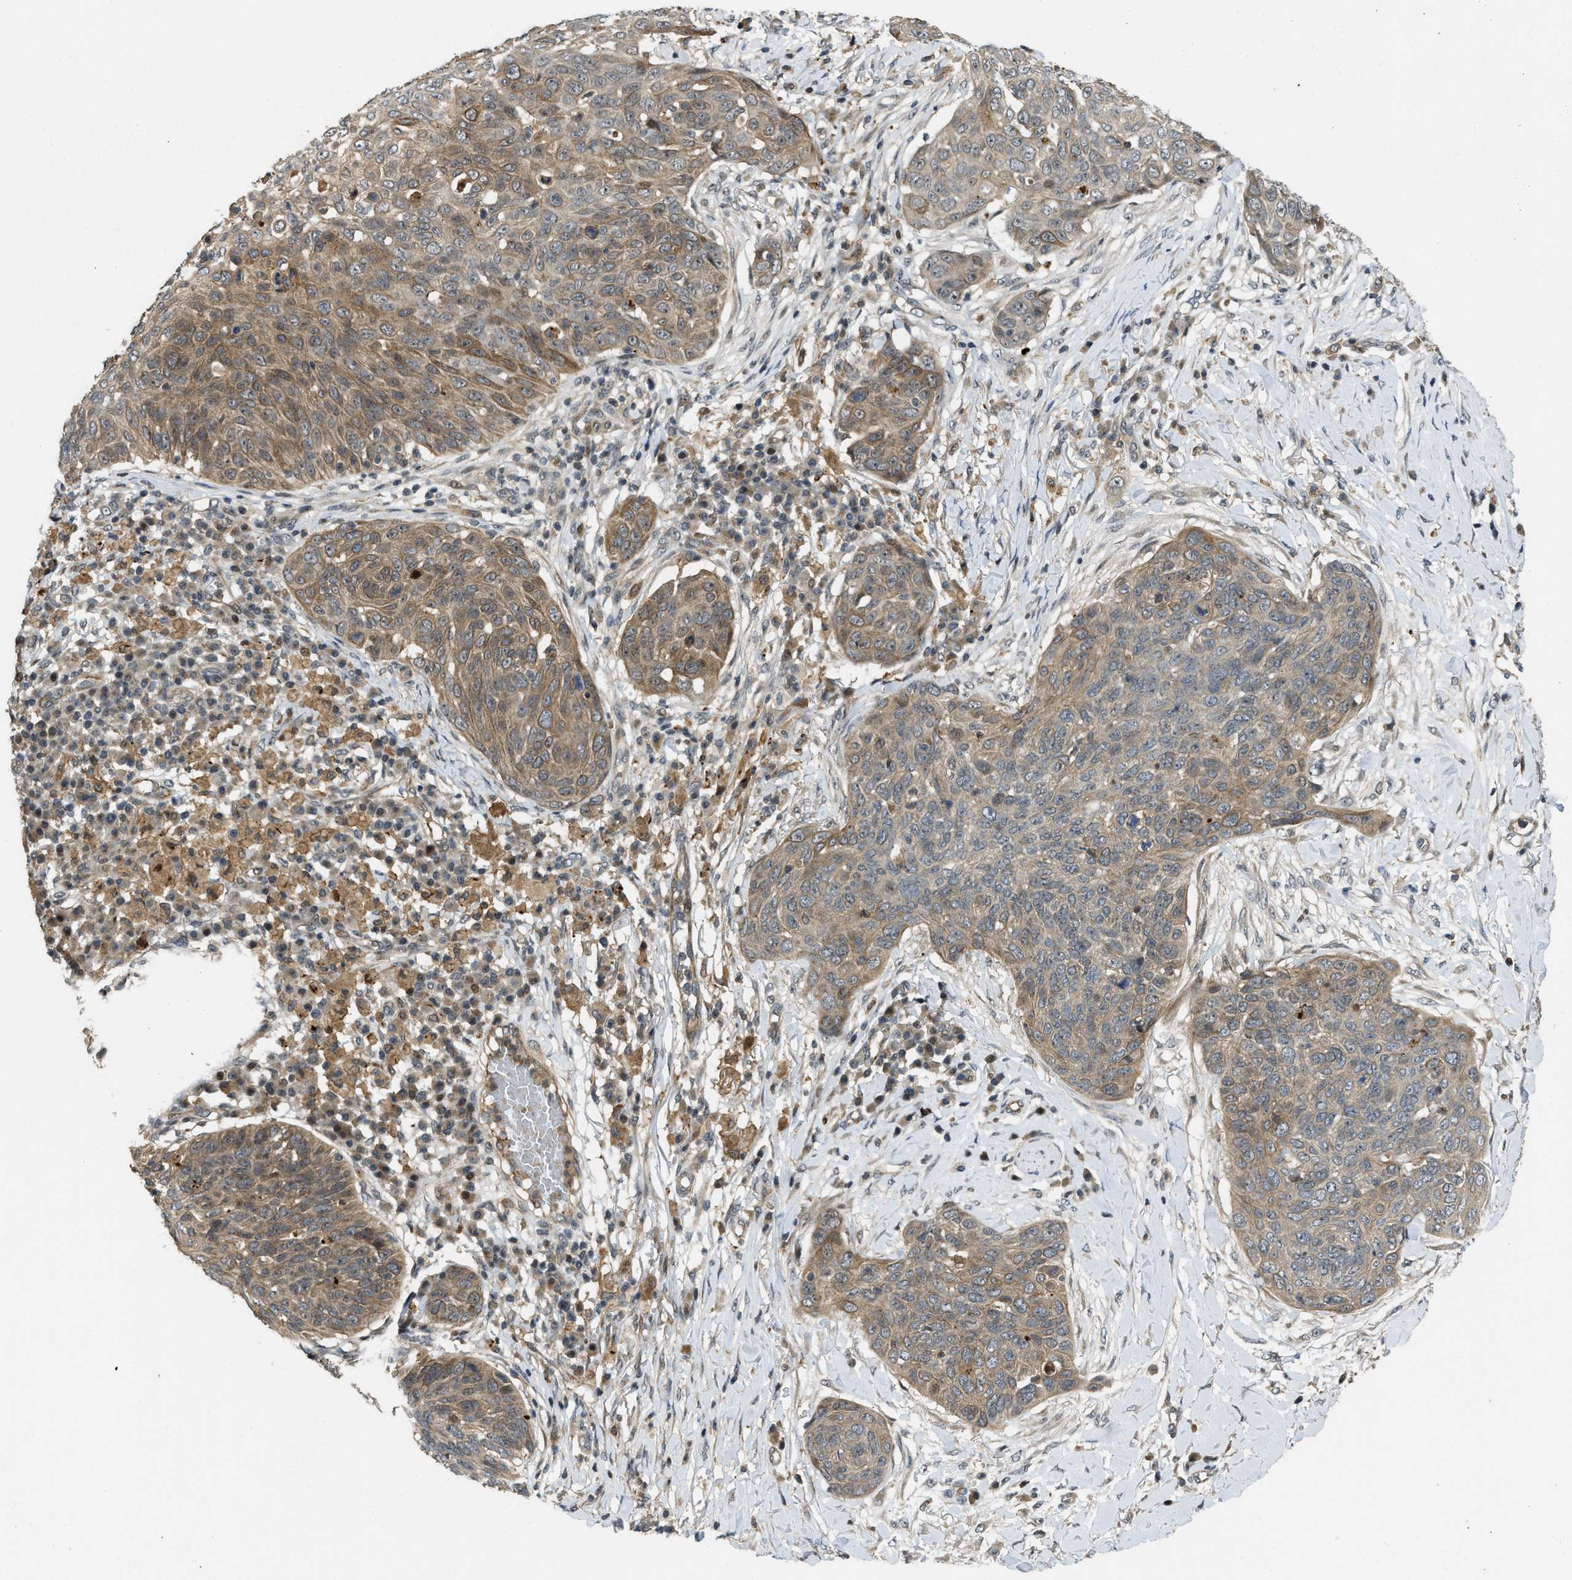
{"staining": {"intensity": "weak", "quantity": ">75%", "location": "cytoplasmic/membranous"}, "tissue": "skin cancer", "cell_type": "Tumor cells", "image_type": "cancer", "snomed": [{"axis": "morphology", "description": "Squamous cell carcinoma in situ, NOS"}, {"axis": "morphology", "description": "Squamous cell carcinoma, NOS"}, {"axis": "topography", "description": "Skin"}], "caption": "The photomicrograph demonstrates staining of skin cancer (squamous cell carcinoma in situ), revealing weak cytoplasmic/membranous protein positivity (brown color) within tumor cells. (IHC, brightfield microscopy, high magnification).", "gene": "DNAJC28", "patient": {"sex": "male", "age": 93}}